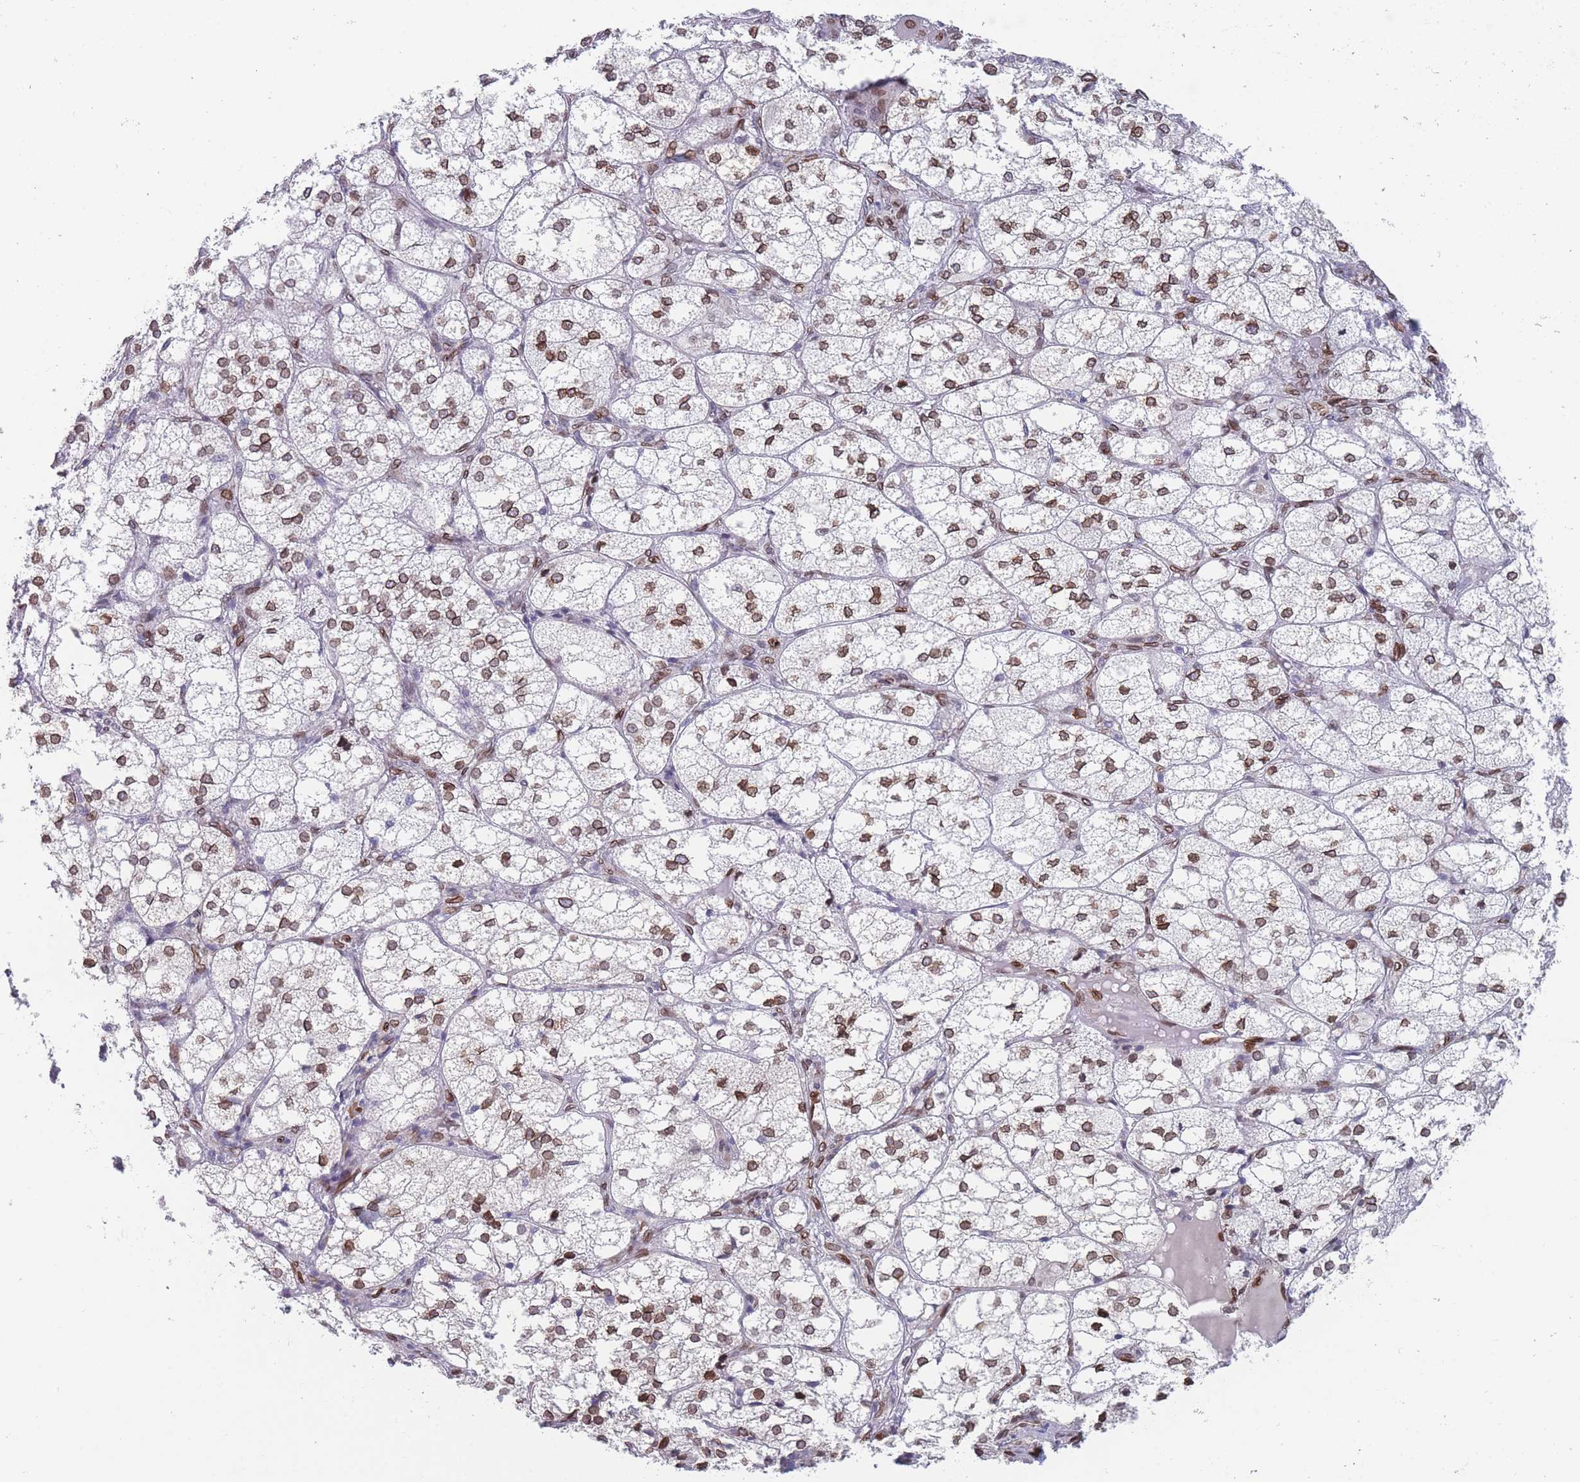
{"staining": {"intensity": "moderate", "quantity": "25%-75%", "location": "cytoplasmic/membranous,nuclear"}, "tissue": "adrenal gland", "cell_type": "Glandular cells", "image_type": "normal", "snomed": [{"axis": "morphology", "description": "Normal tissue, NOS"}, {"axis": "topography", "description": "Adrenal gland"}], "caption": "Protein staining displays moderate cytoplasmic/membranous,nuclear staining in approximately 25%-75% of glandular cells in unremarkable adrenal gland.", "gene": "ZBTB1", "patient": {"sex": "female", "age": 61}}